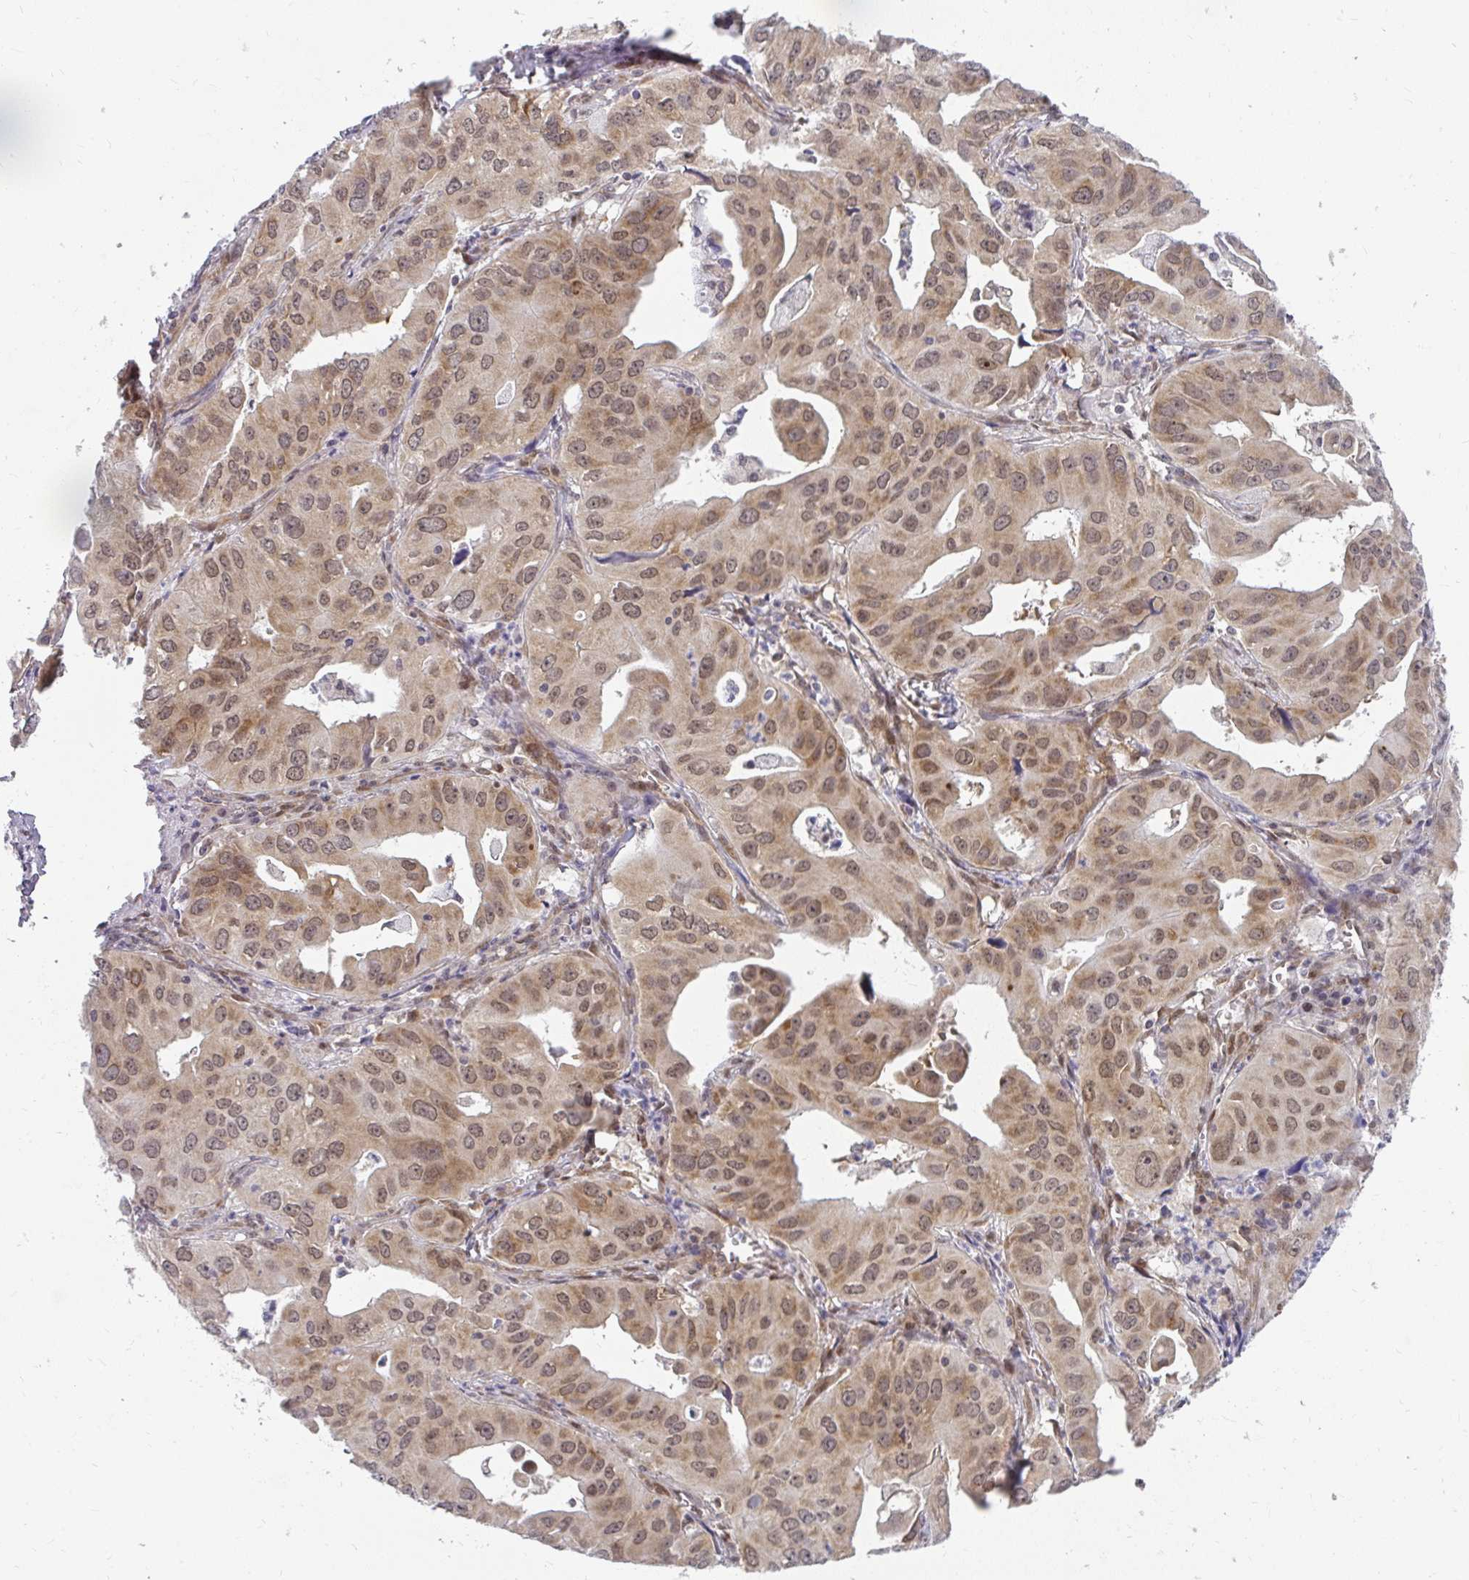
{"staining": {"intensity": "moderate", "quantity": ">75%", "location": "cytoplasmic/membranous,nuclear"}, "tissue": "lung cancer", "cell_type": "Tumor cells", "image_type": "cancer", "snomed": [{"axis": "morphology", "description": "Adenocarcinoma, NOS"}, {"axis": "topography", "description": "Lung"}], "caption": "Lung cancer stained for a protein displays moderate cytoplasmic/membranous and nuclear positivity in tumor cells.", "gene": "SYNCRIP", "patient": {"sex": "male", "age": 48}}